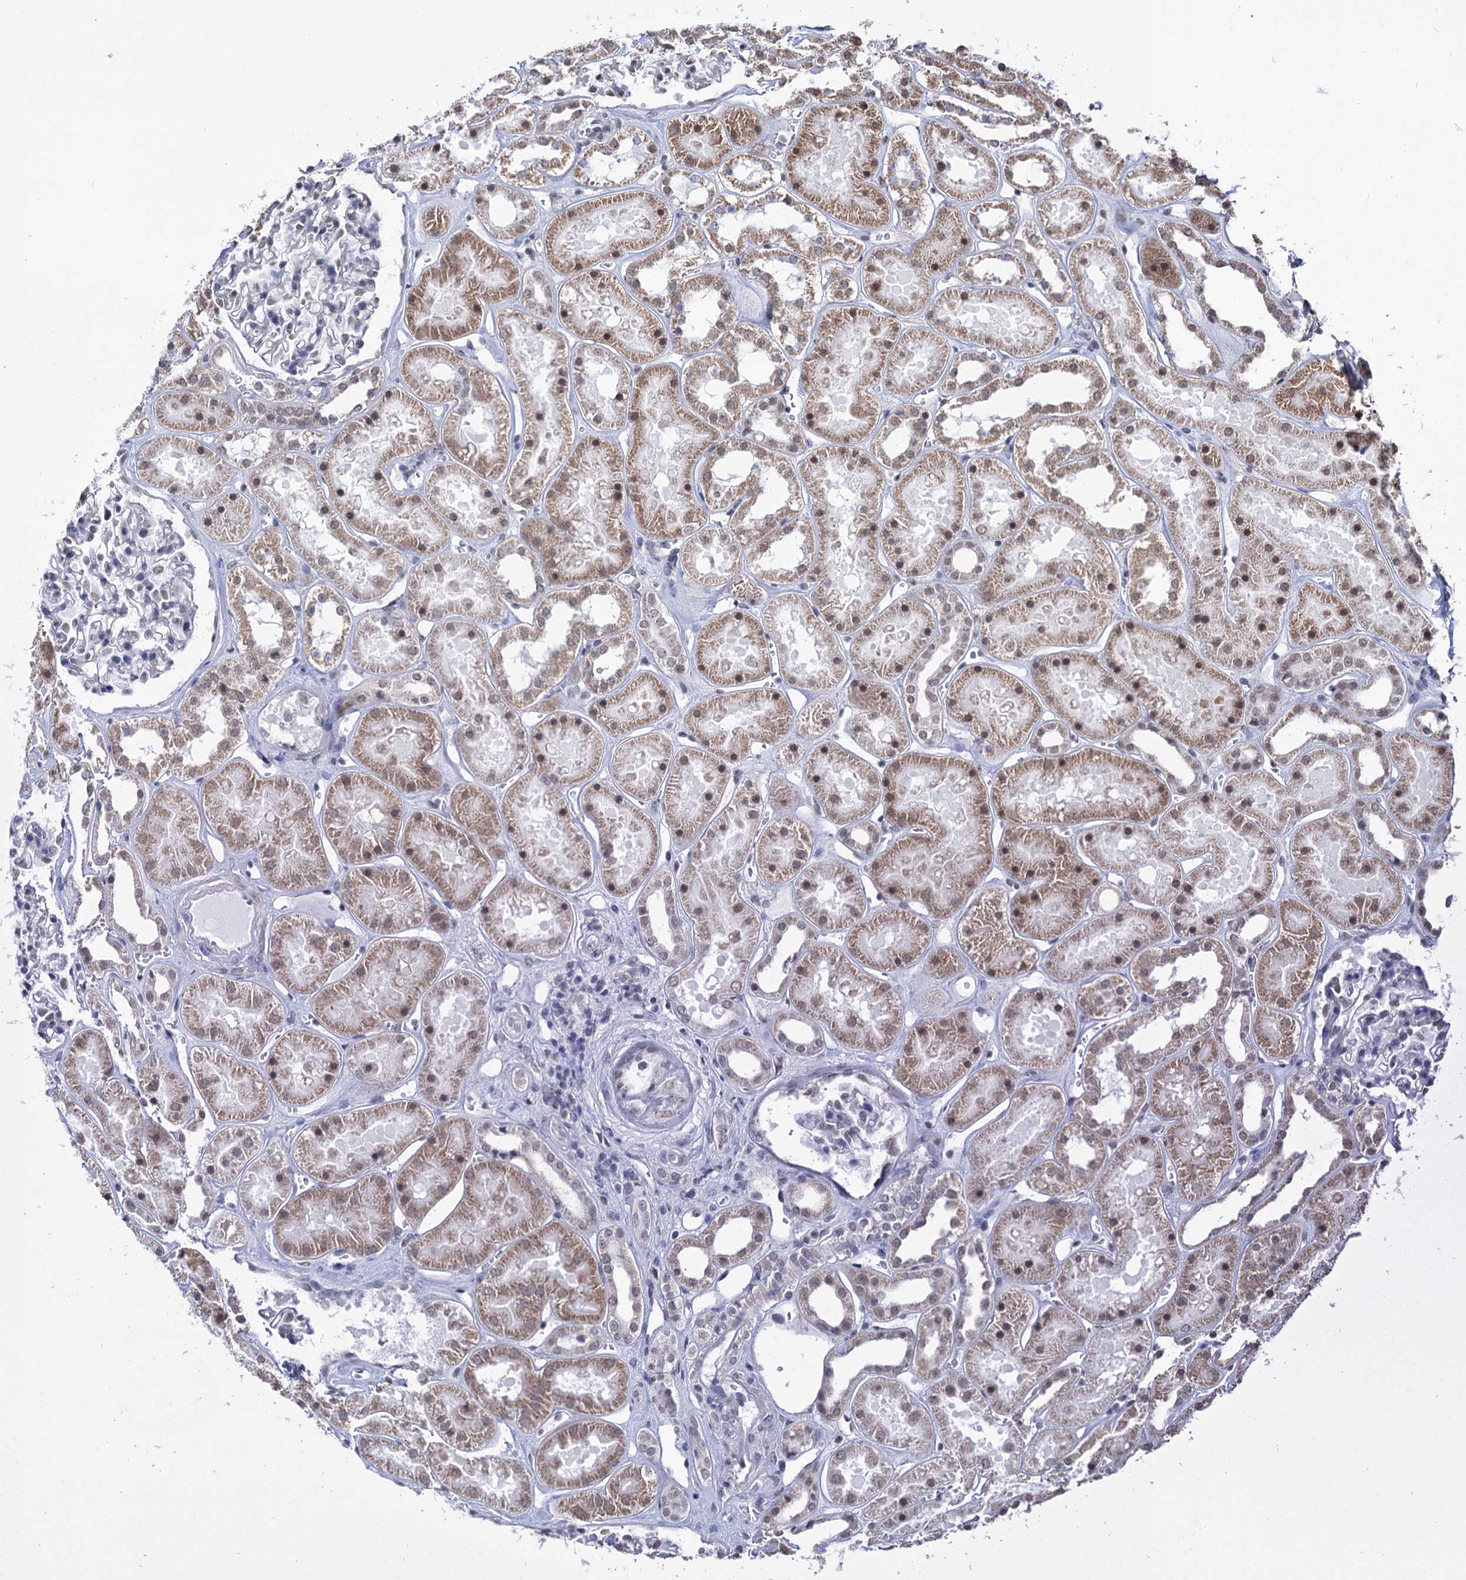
{"staining": {"intensity": "negative", "quantity": "none", "location": "none"}, "tissue": "kidney", "cell_type": "Cells in glomeruli", "image_type": "normal", "snomed": [{"axis": "morphology", "description": "Normal tissue, NOS"}, {"axis": "topography", "description": "Kidney"}], "caption": "Immunohistochemical staining of normal kidney reveals no significant positivity in cells in glomeruli.", "gene": "ABHD10", "patient": {"sex": "female", "age": 41}}